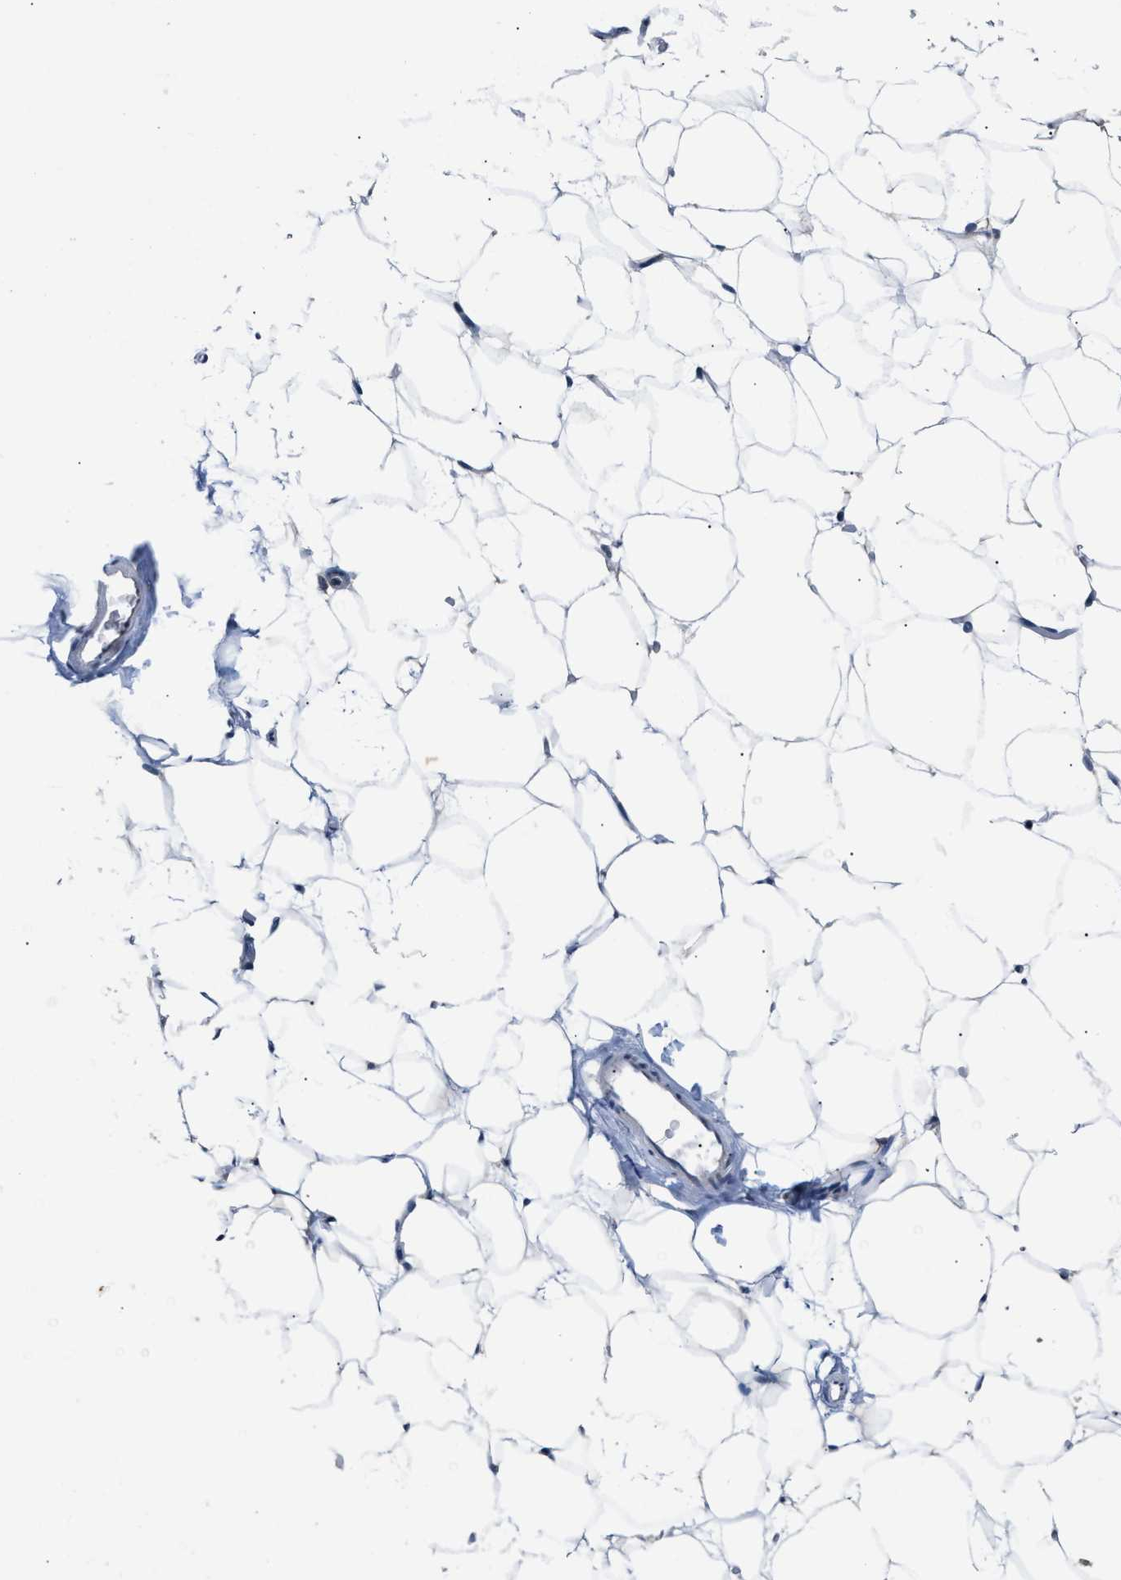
{"staining": {"intensity": "negative", "quantity": "none", "location": "none"}, "tissue": "adipose tissue", "cell_type": "Adipocytes", "image_type": "normal", "snomed": [{"axis": "morphology", "description": "Normal tissue, NOS"}, {"axis": "topography", "description": "Breast"}, {"axis": "topography", "description": "Soft tissue"}], "caption": "Protein analysis of normal adipose tissue displays no significant positivity in adipocytes.", "gene": "TXNRD3", "patient": {"sex": "female", "age": 75}}